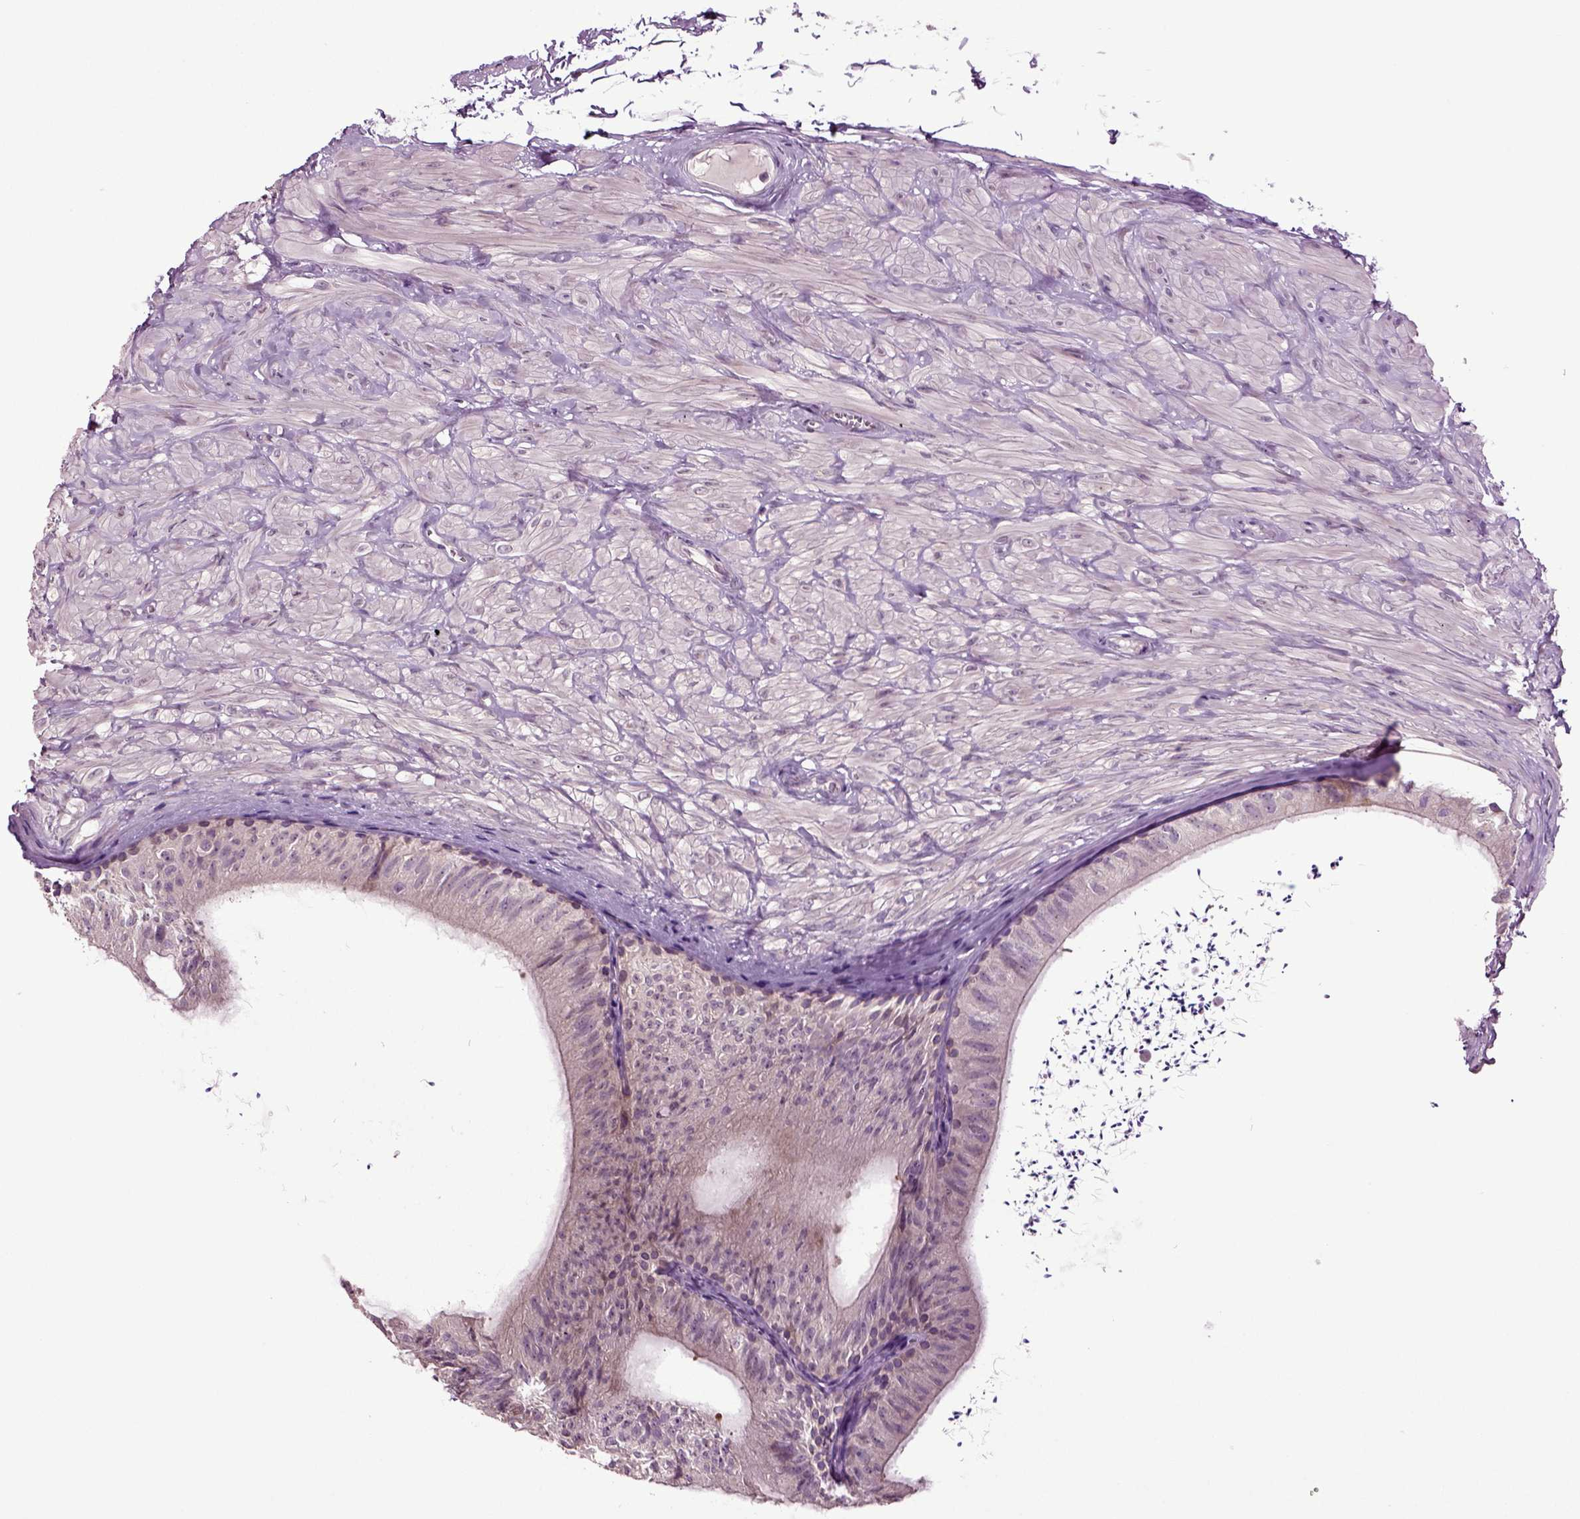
{"staining": {"intensity": "negative", "quantity": "none", "location": "none"}, "tissue": "epididymis", "cell_type": "Glandular cells", "image_type": "normal", "snomed": [{"axis": "morphology", "description": "Normal tissue, NOS"}, {"axis": "topography", "description": "Epididymis"}], "caption": "The photomicrograph reveals no significant positivity in glandular cells of epididymis.", "gene": "PLCH2", "patient": {"sex": "male", "age": 32}}